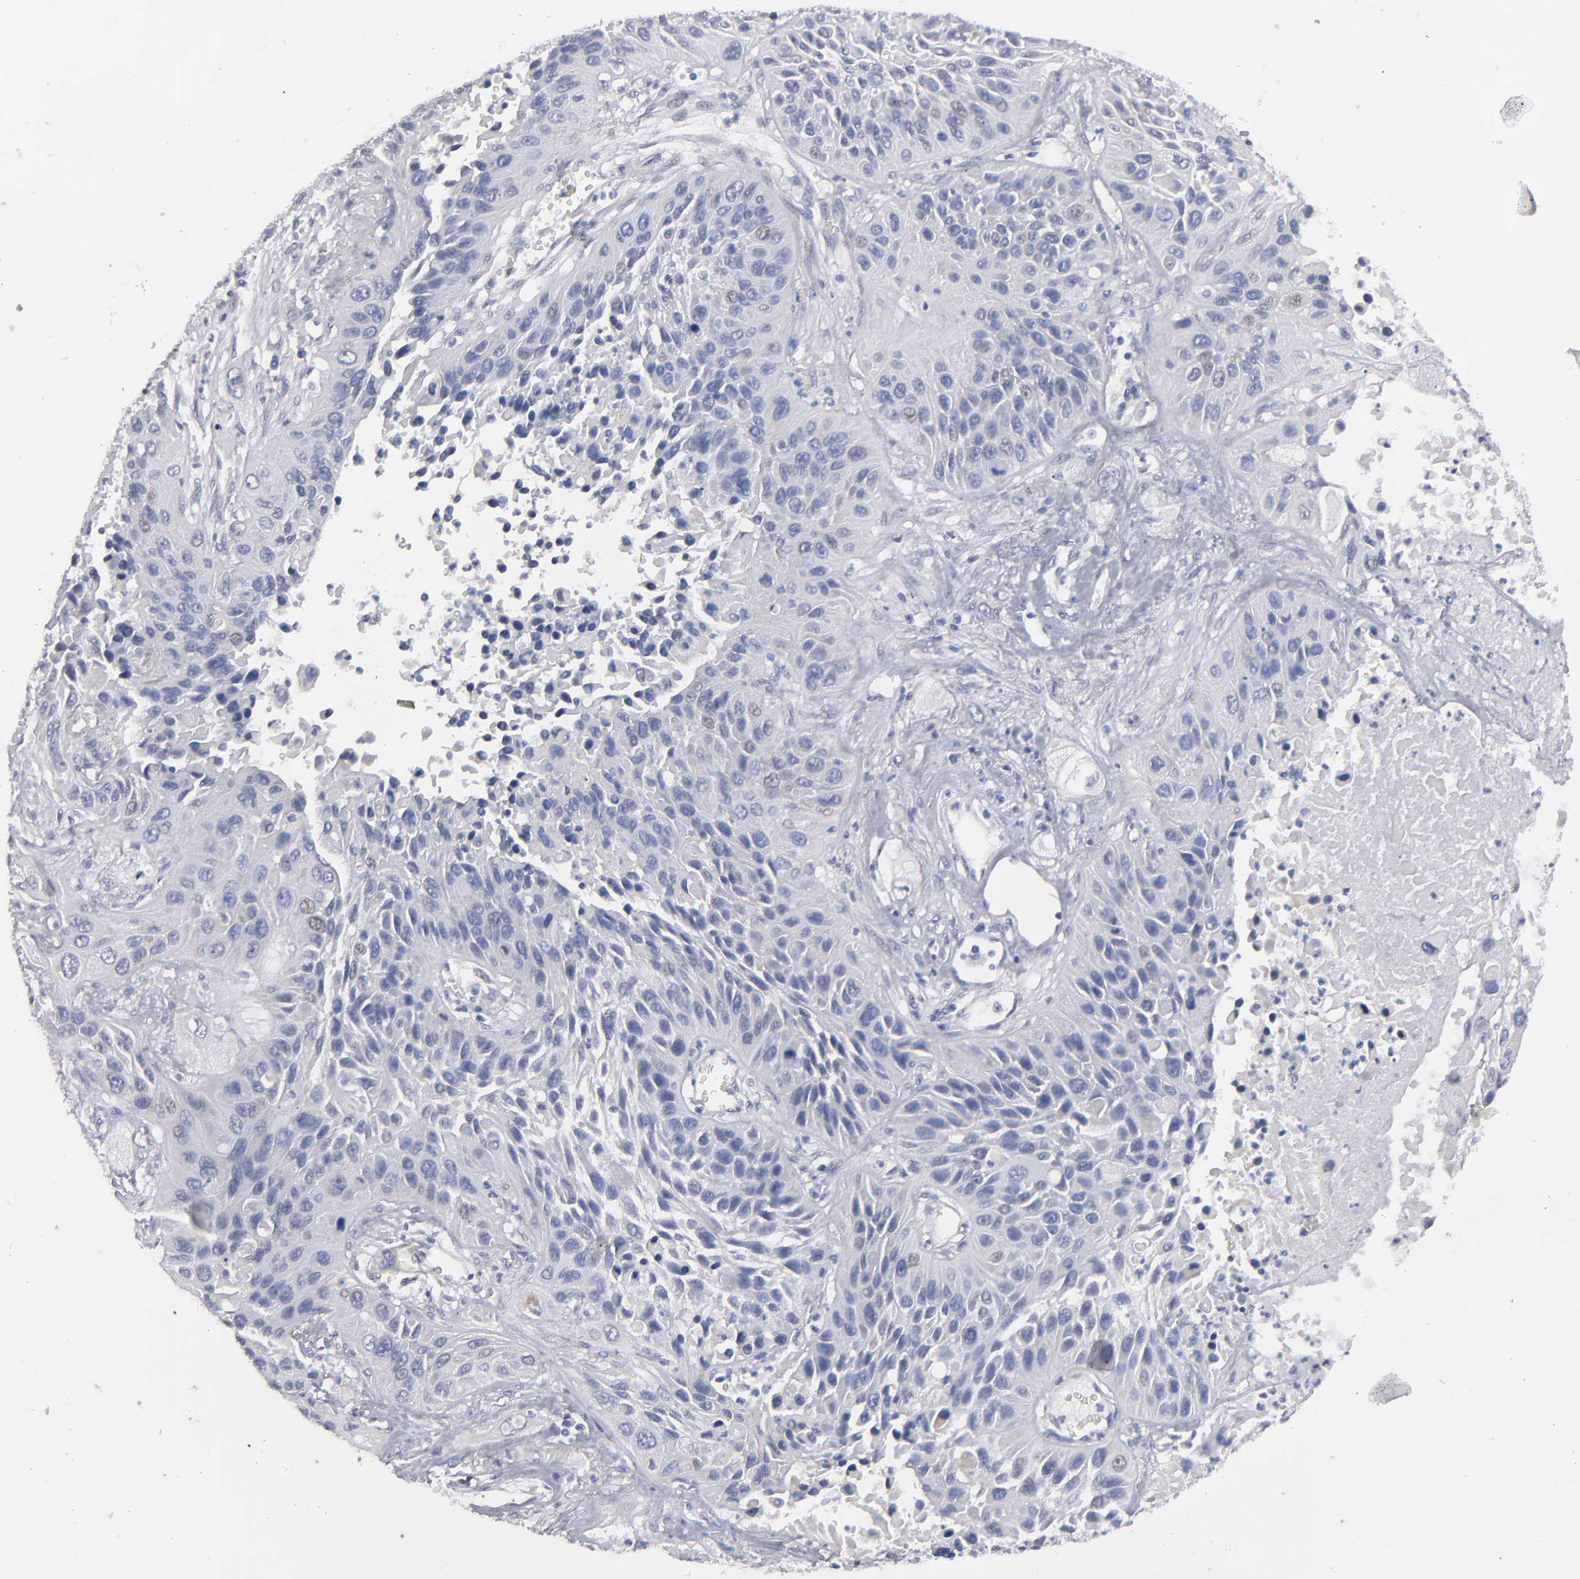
{"staining": {"intensity": "weak", "quantity": "<25%", "location": "nuclear"}, "tissue": "lung cancer", "cell_type": "Tumor cells", "image_type": "cancer", "snomed": [{"axis": "morphology", "description": "Squamous cell carcinoma, NOS"}, {"axis": "topography", "description": "Lung"}], "caption": "Immunohistochemical staining of lung cancer displays no significant staining in tumor cells.", "gene": "CCDC80", "patient": {"sex": "female", "age": 76}}